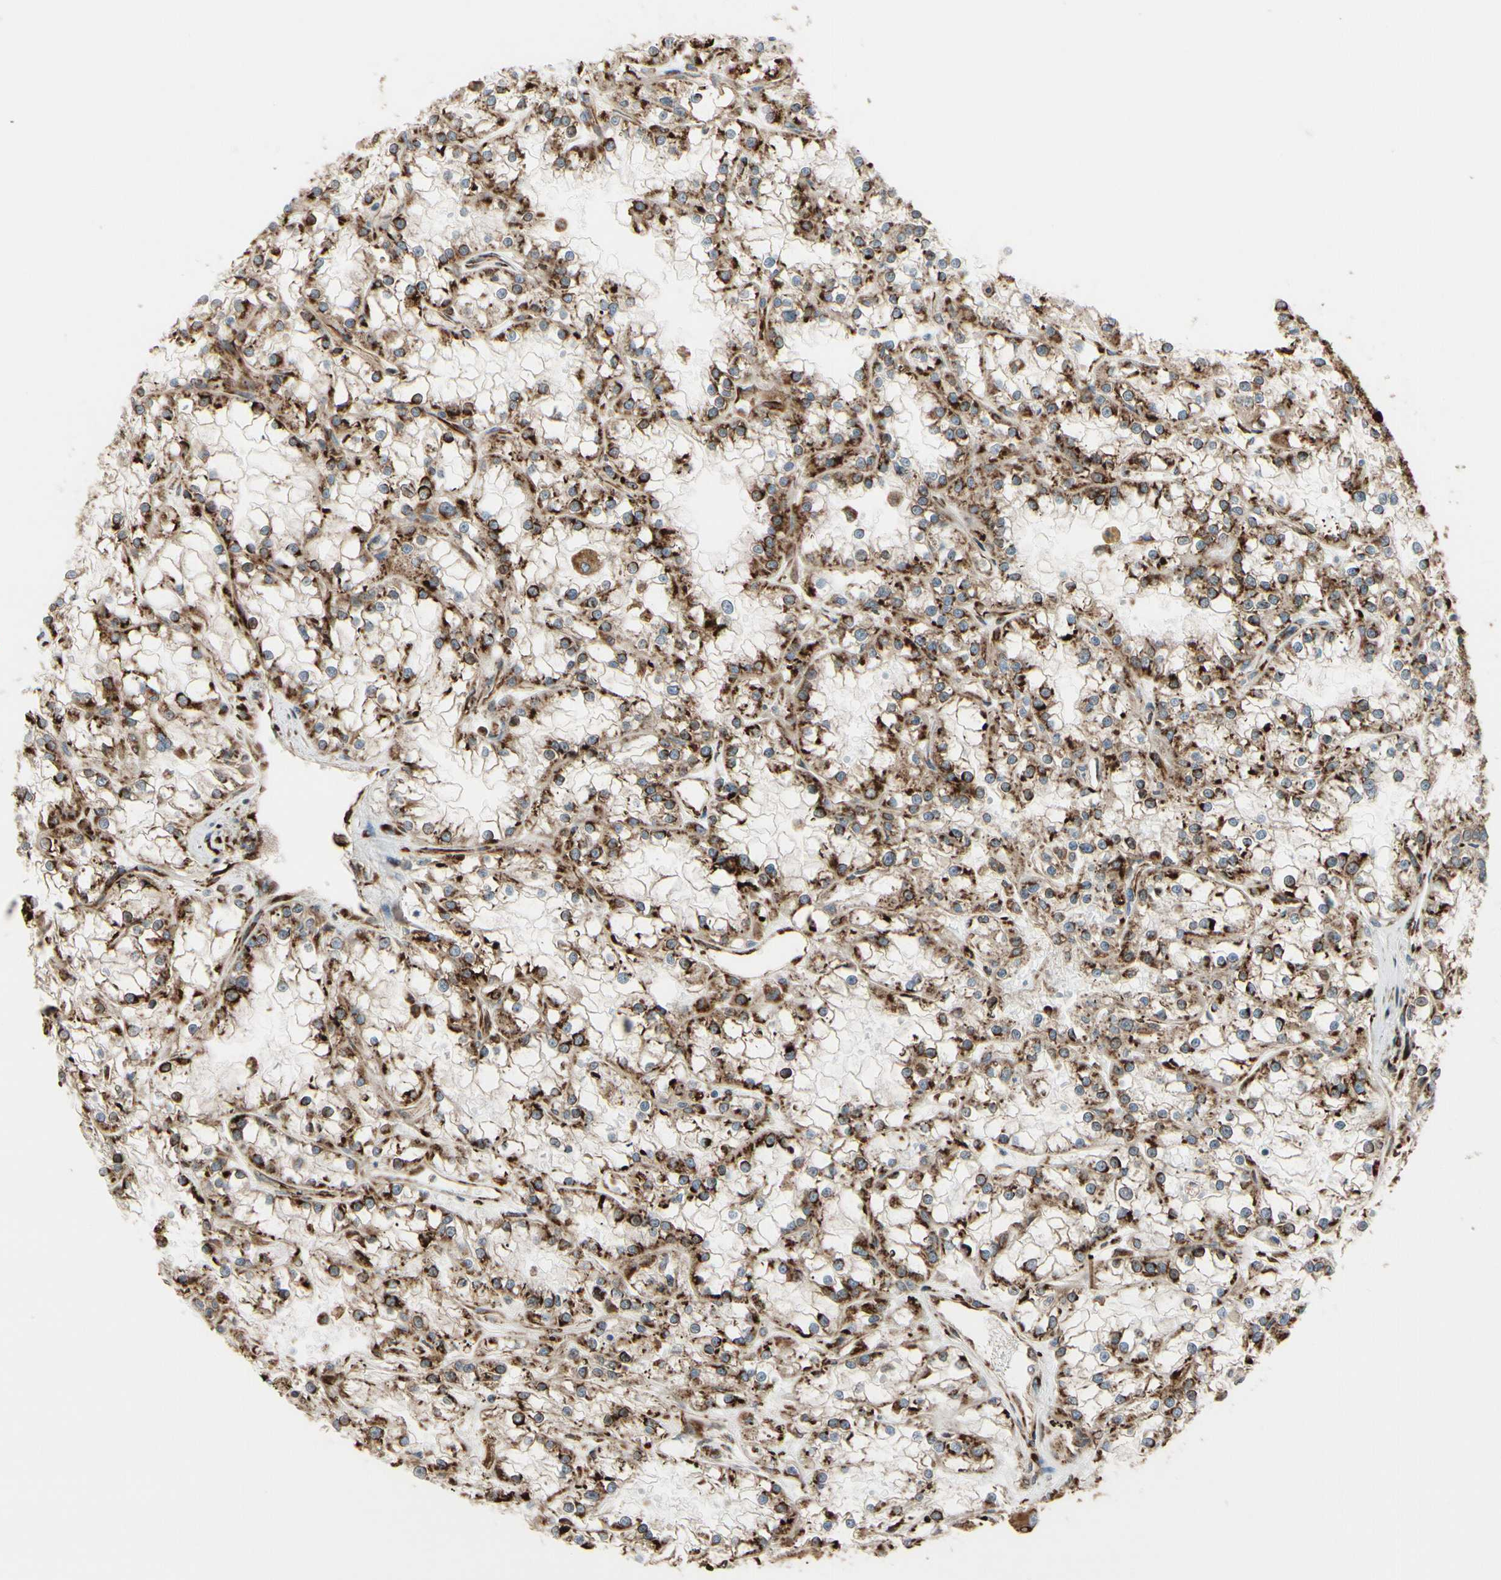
{"staining": {"intensity": "strong", "quantity": ">75%", "location": "cytoplasmic/membranous"}, "tissue": "renal cancer", "cell_type": "Tumor cells", "image_type": "cancer", "snomed": [{"axis": "morphology", "description": "Adenocarcinoma, NOS"}, {"axis": "topography", "description": "Kidney"}], "caption": "This histopathology image shows adenocarcinoma (renal) stained with IHC to label a protein in brown. The cytoplasmic/membranous of tumor cells show strong positivity for the protein. Nuclei are counter-stained blue.", "gene": "RRBP1", "patient": {"sex": "female", "age": 52}}